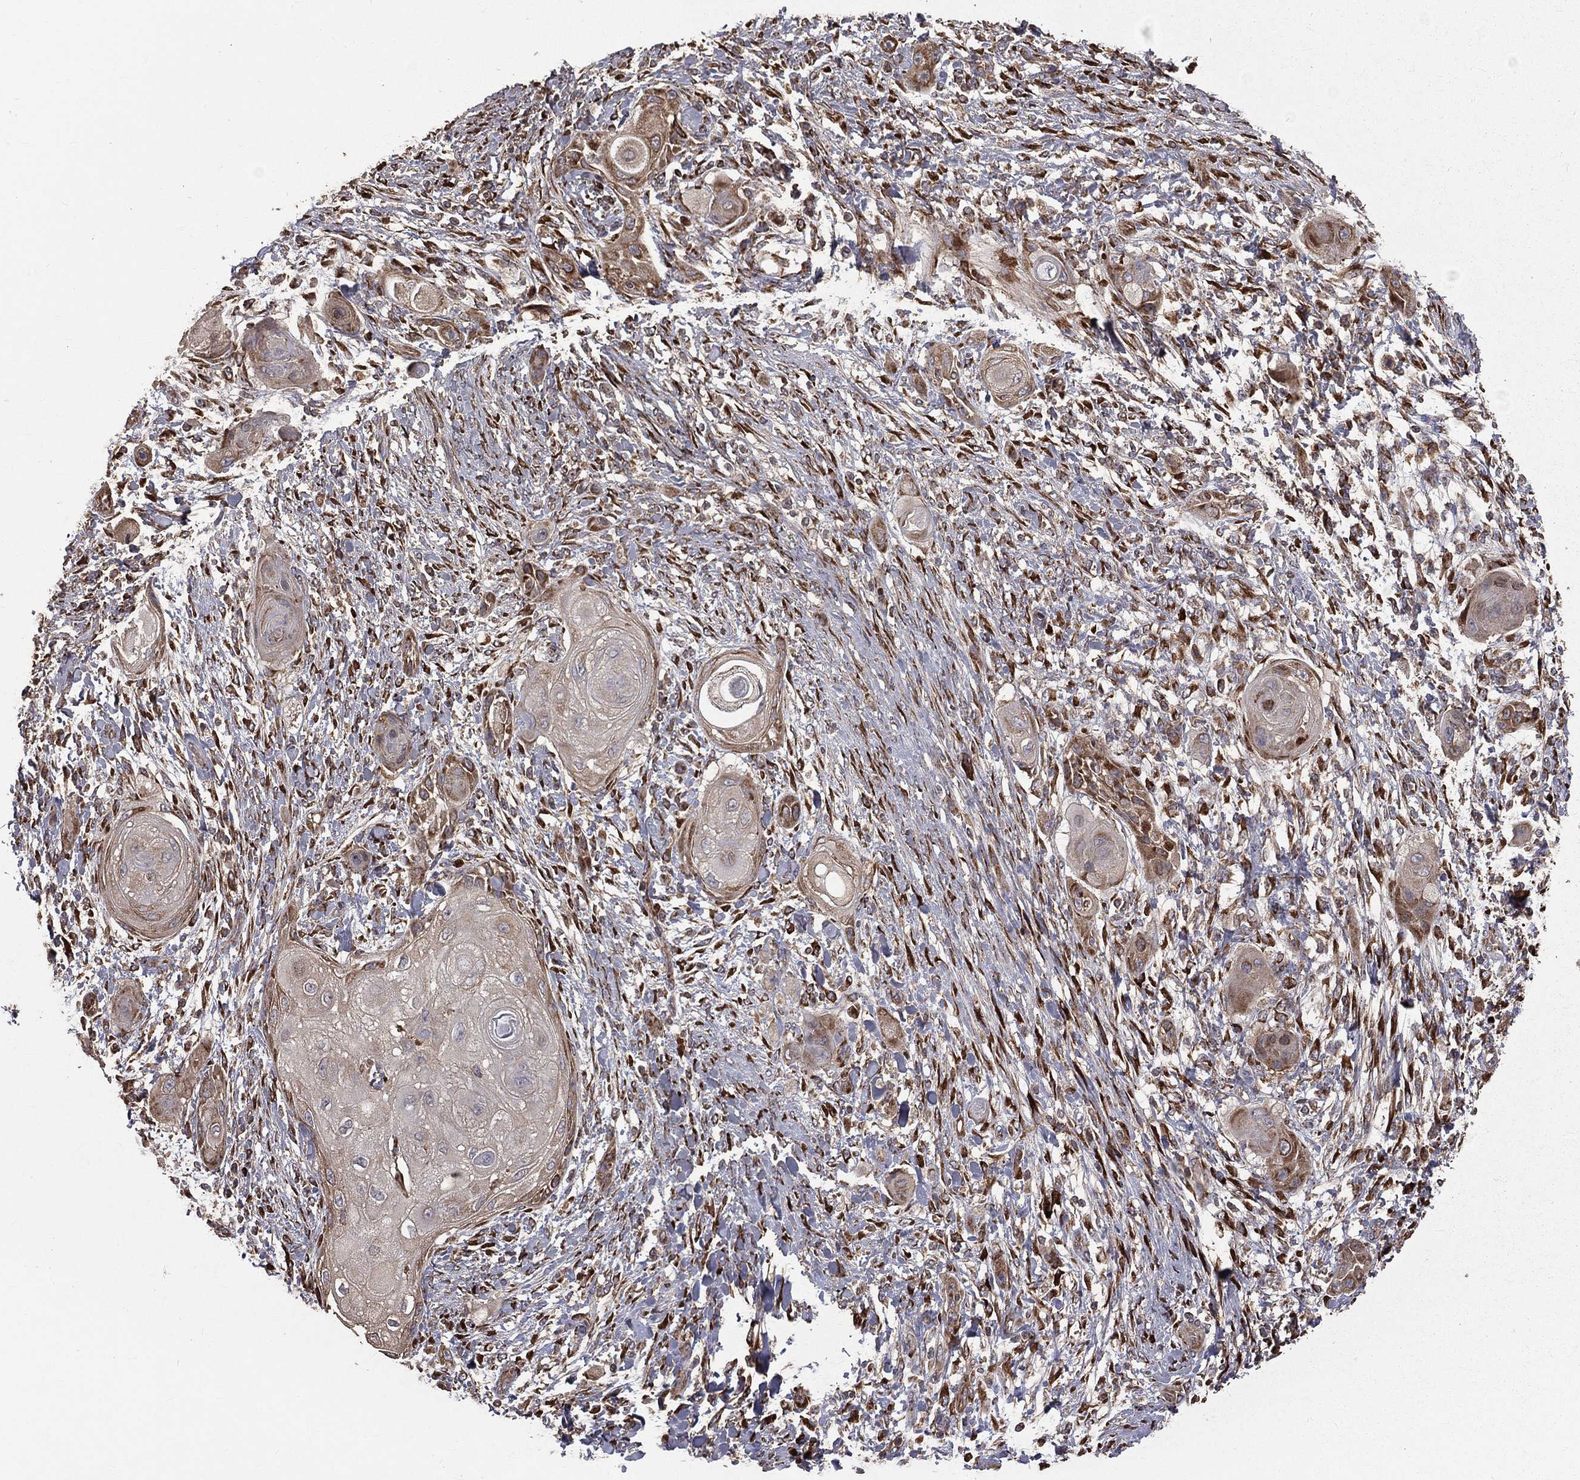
{"staining": {"intensity": "moderate", "quantity": "<25%", "location": "cytoplasmic/membranous"}, "tissue": "skin cancer", "cell_type": "Tumor cells", "image_type": "cancer", "snomed": [{"axis": "morphology", "description": "Squamous cell carcinoma, NOS"}, {"axis": "topography", "description": "Skin"}], "caption": "Skin cancer (squamous cell carcinoma) tissue demonstrates moderate cytoplasmic/membranous staining in approximately <25% of tumor cells, visualized by immunohistochemistry.", "gene": "OLFML1", "patient": {"sex": "male", "age": 62}}